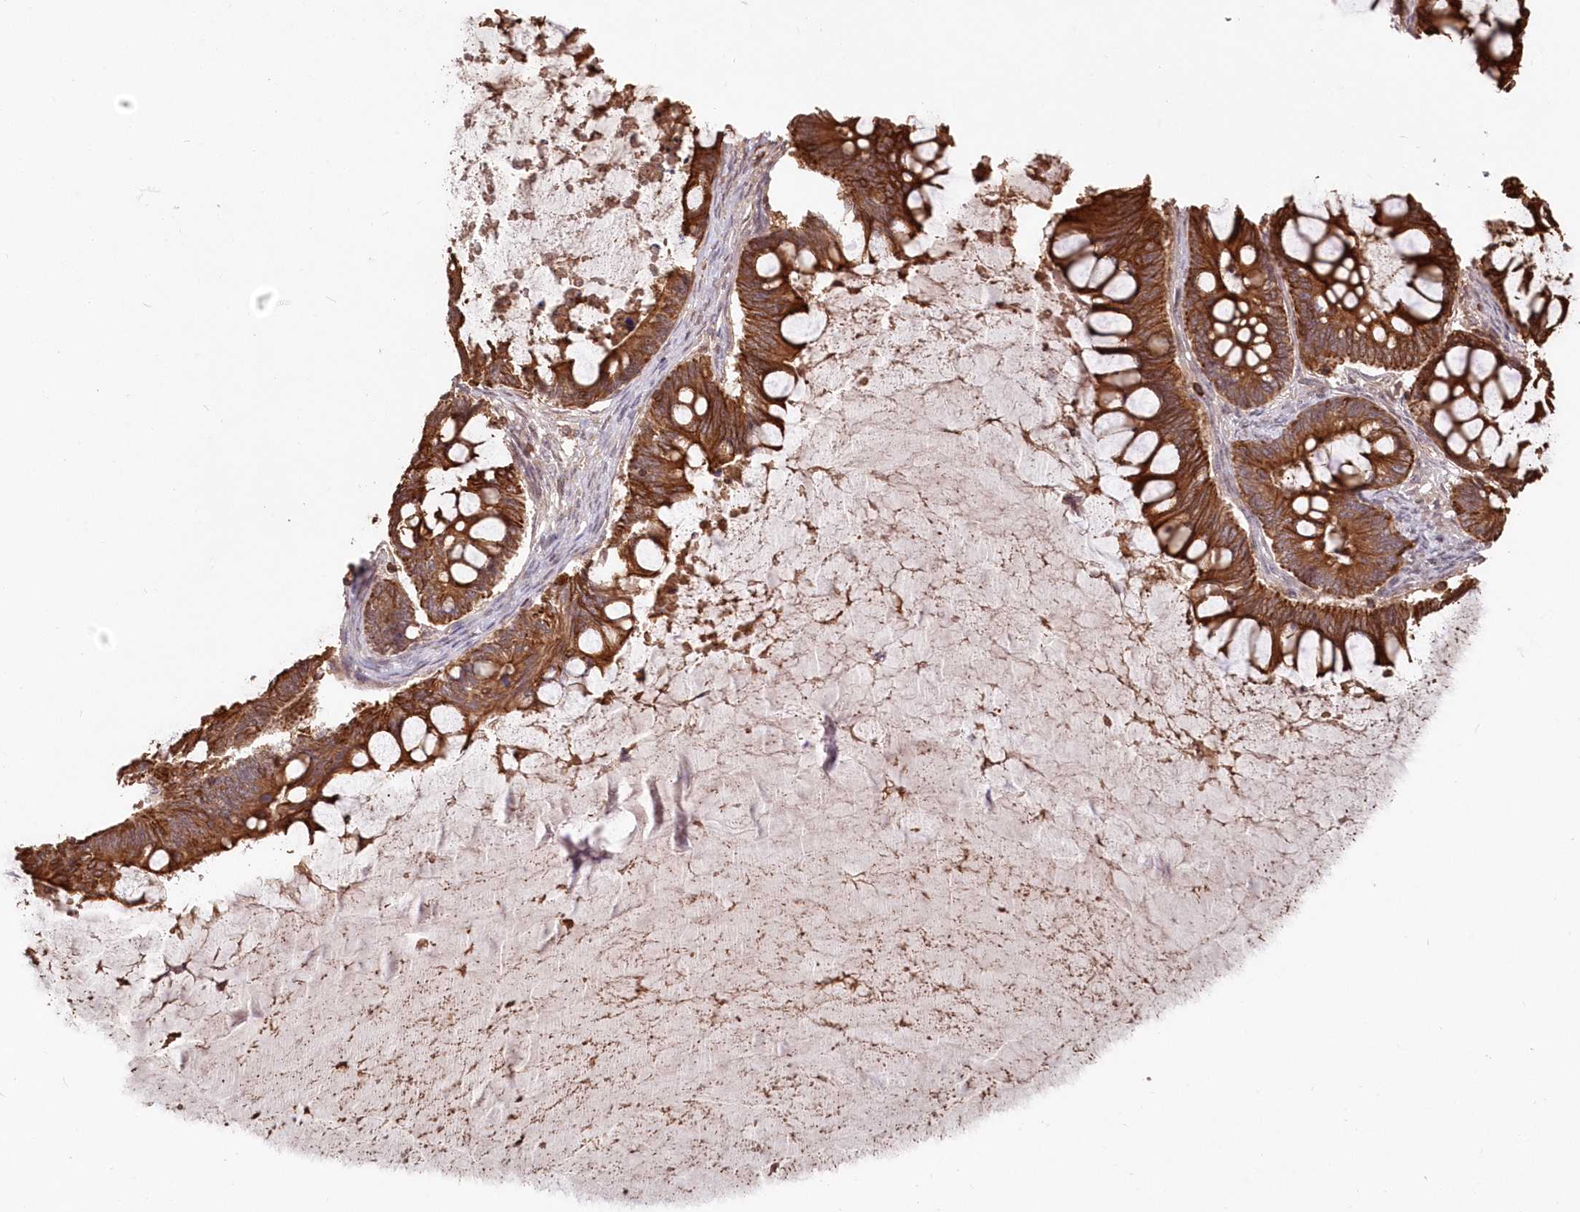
{"staining": {"intensity": "strong", "quantity": ">75%", "location": "cytoplasmic/membranous"}, "tissue": "ovarian cancer", "cell_type": "Tumor cells", "image_type": "cancer", "snomed": [{"axis": "morphology", "description": "Cystadenocarcinoma, mucinous, NOS"}, {"axis": "topography", "description": "Ovary"}], "caption": "Ovarian mucinous cystadenocarcinoma stained with a protein marker demonstrates strong staining in tumor cells.", "gene": "SNED1", "patient": {"sex": "female", "age": 61}}